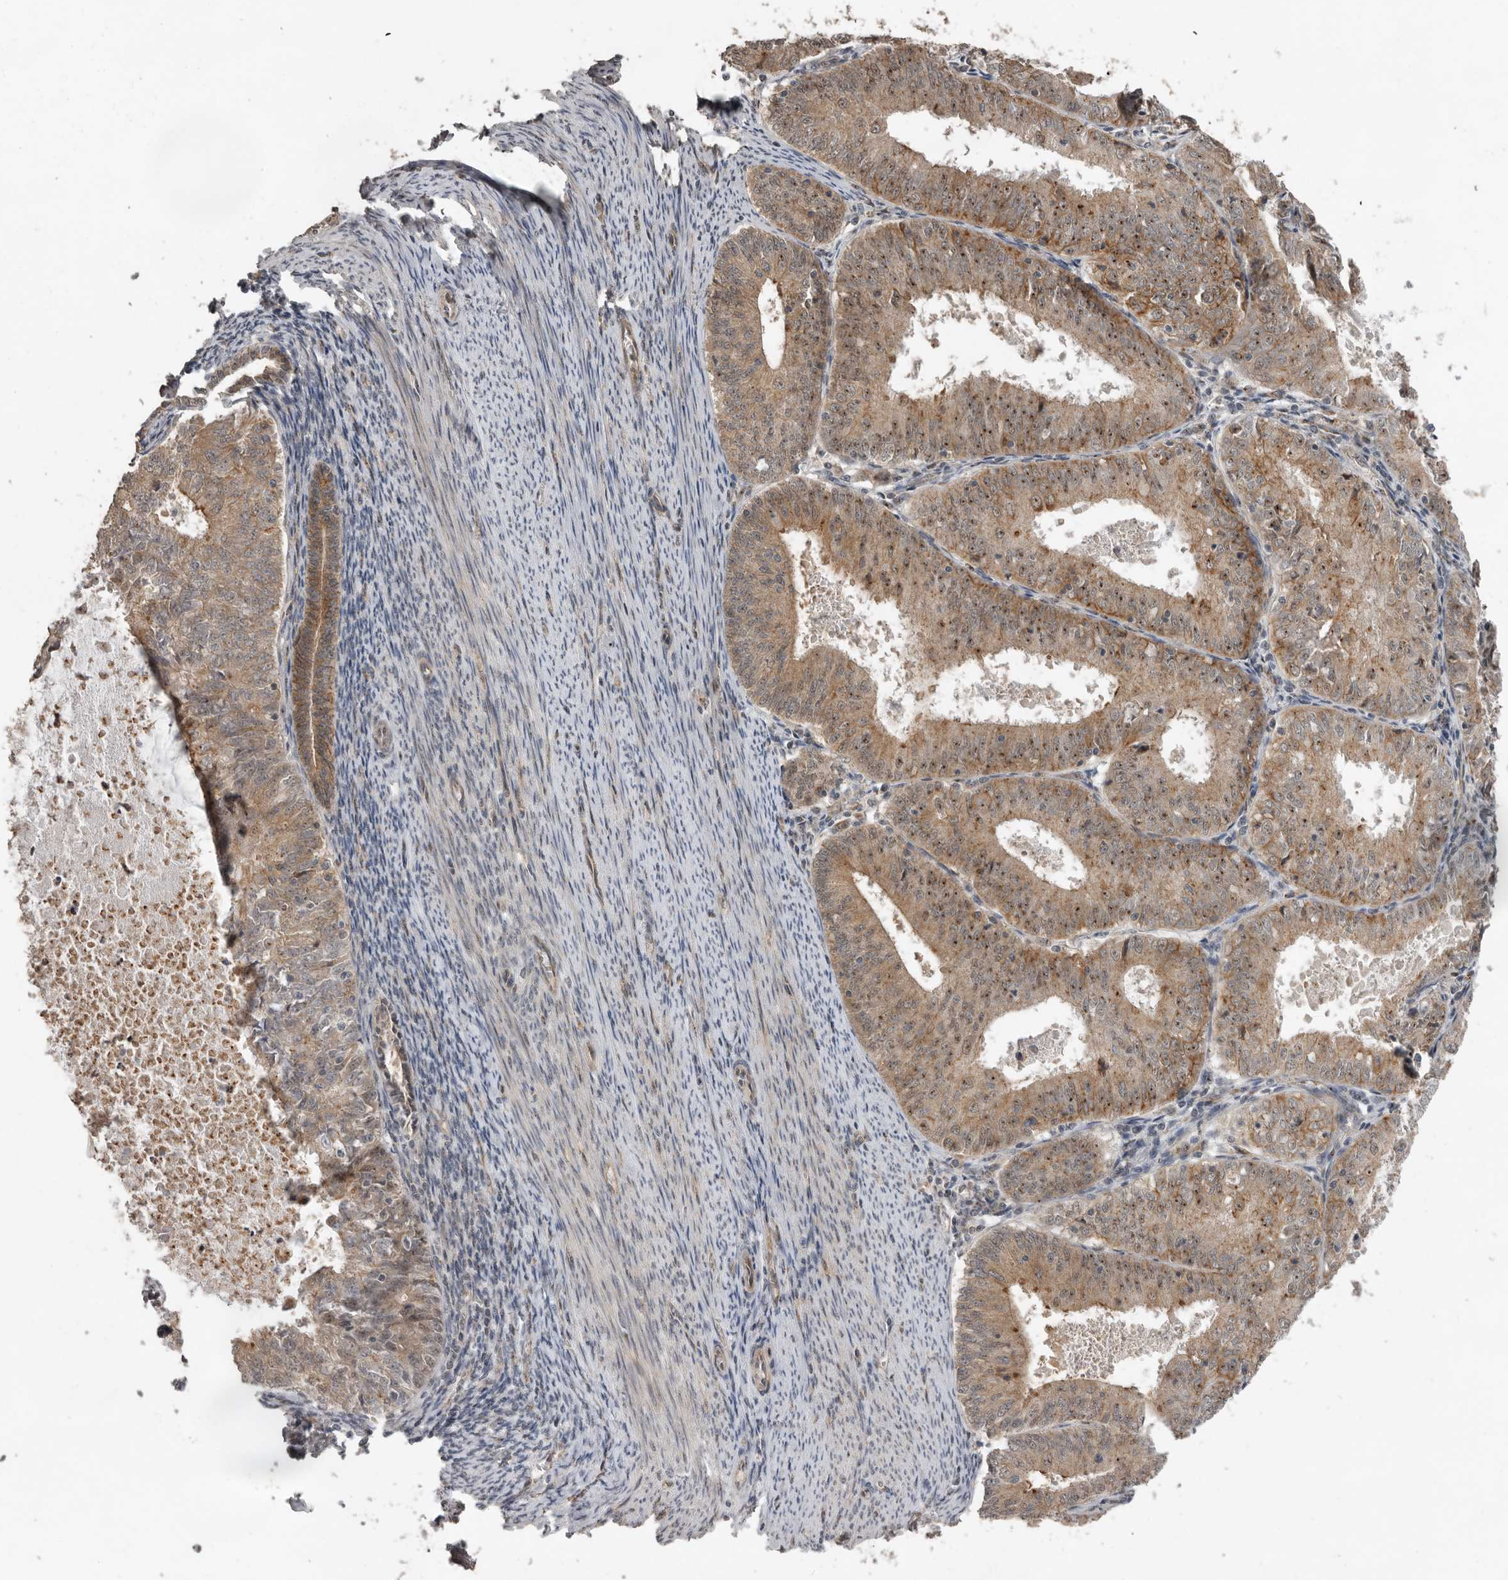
{"staining": {"intensity": "moderate", "quantity": ">75%", "location": "cytoplasmic/membranous,nuclear"}, "tissue": "endometrial cancer", "cell_type": "Tumor cells", "image_type": "cancer", "snomed": [{"axis": "morphology", "description": "Adenocarcinoma, NOS"}, {"axis": "topography", "description": "Endometrium"}], "caption": "Tumor cells demonstrate medium levels of moderate cytoplasmic/membranous and nuclear staining in approximately >75% of cells in human endometrial cancer (adenocarcinoma). (IHC, brightfield microscopy, high magnification).", "gene": "CEP350", "patient": {"sex": "female", "age": 57}}